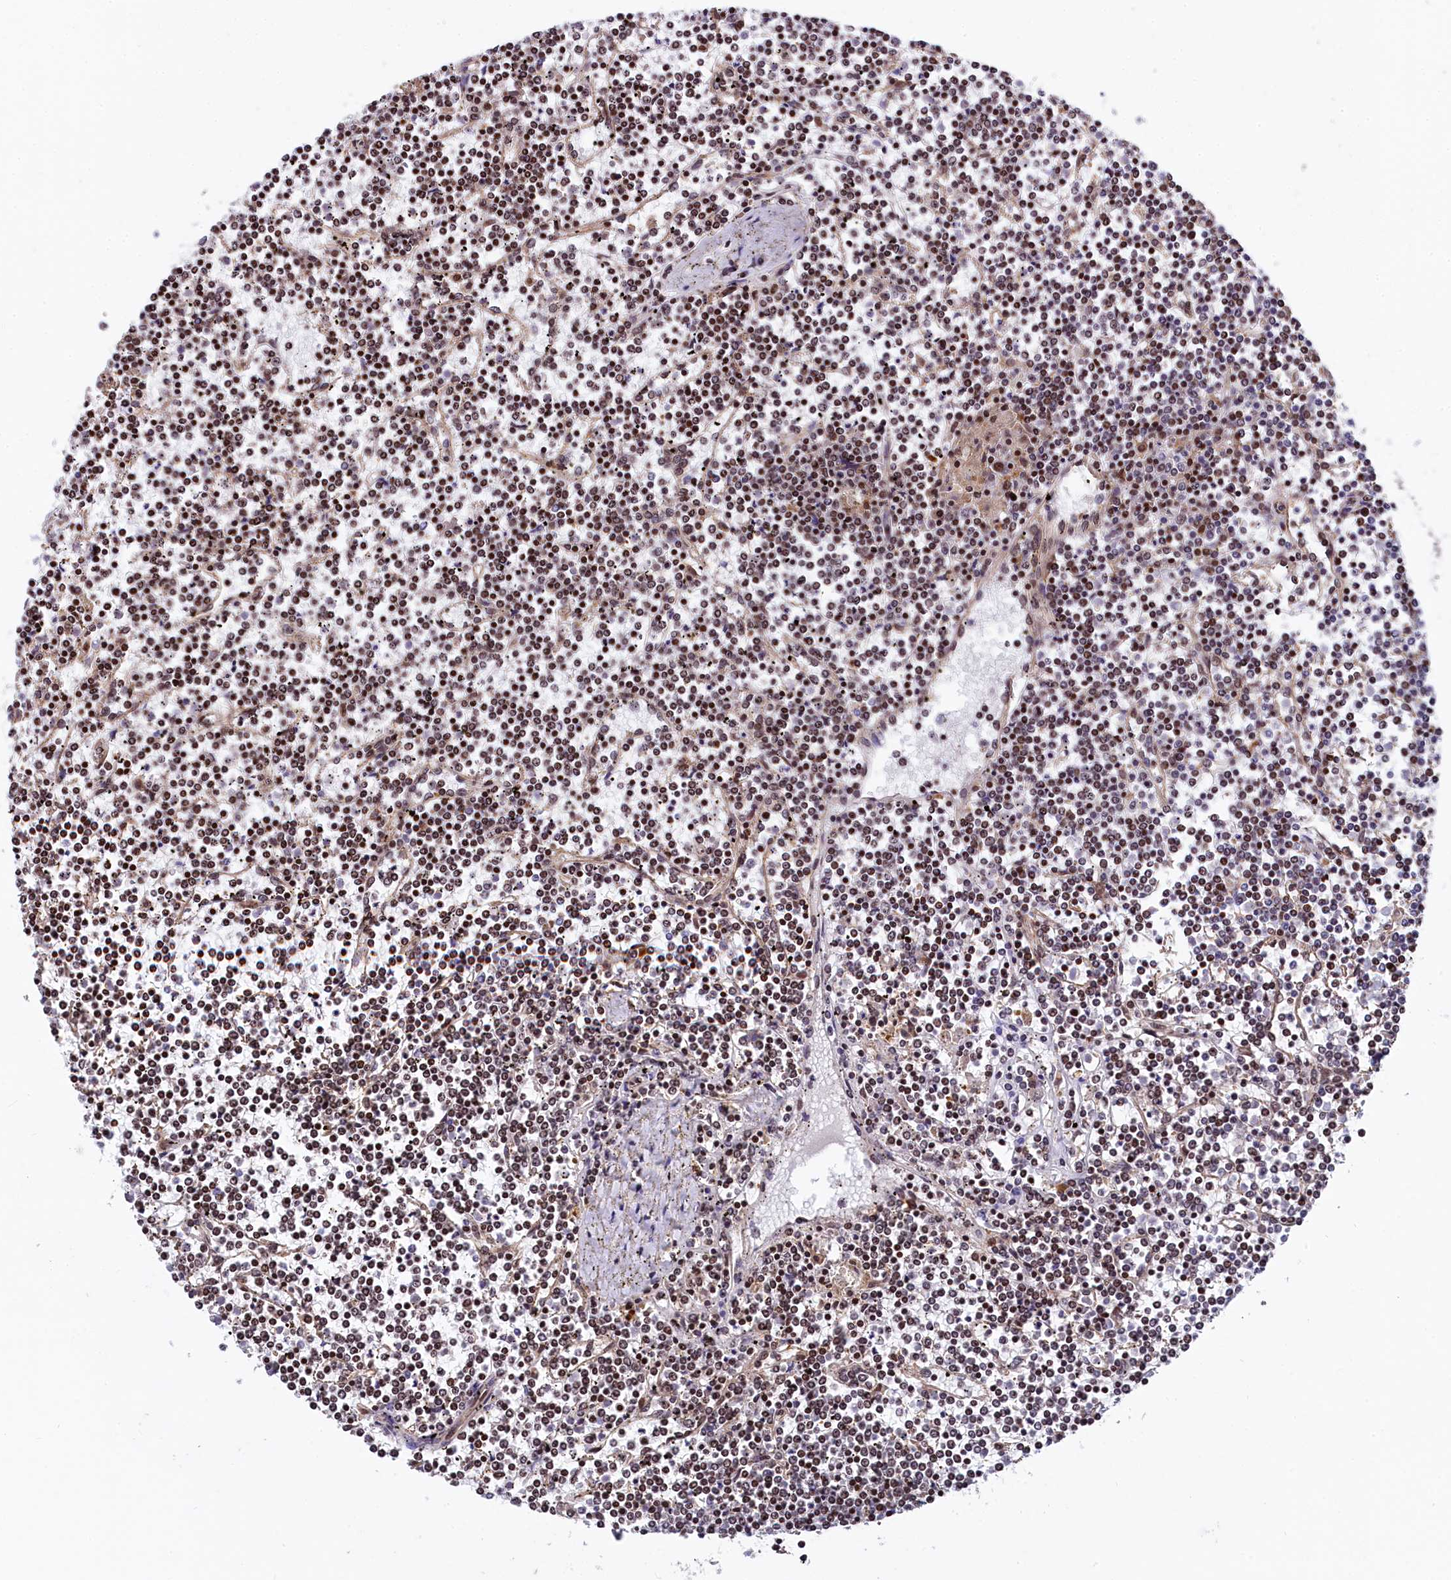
{"staining": {"intensity": "weak", "quantity": ">75%", "location": "nuclear"}, "tissue": "lymphoma", "cell_type": "Tumor cells", "image_type": "cancer", "snomed": [{"axis": "morphology", "description": "Malignant lymphoma, non-Hodgkin's type, Low grade"}, {"axis": "topography", "description": "Spleen"}], "caption": "DAB (3,3'-diaminobenzidine) immunohistochemical staining of lymphoma reveals weak nuclear protein positivity in about >75% of tumor cells.", "gene": "TGDS", "patient": {"sex": "female", "age": 19}}